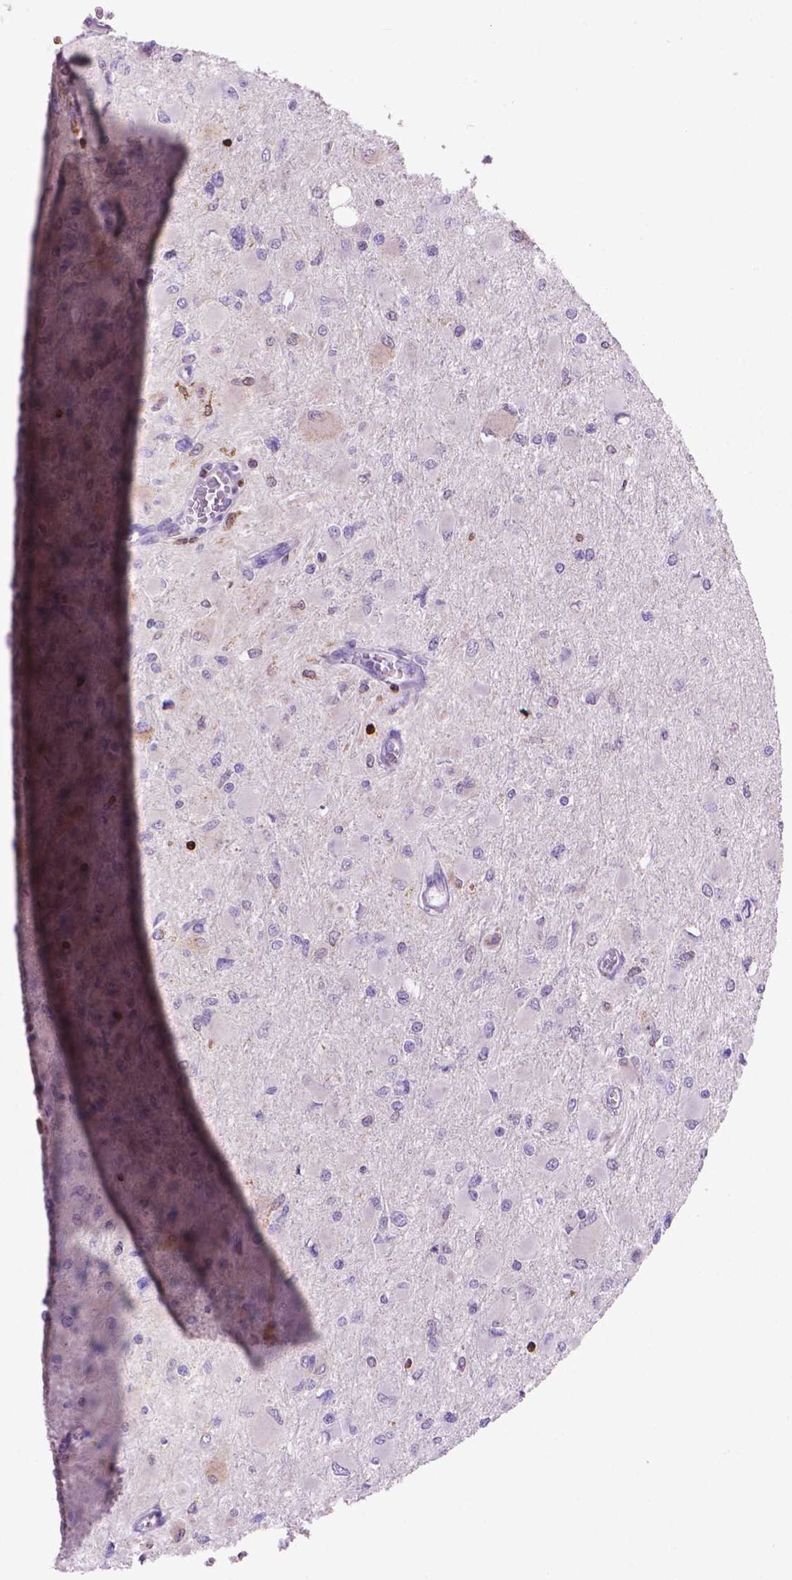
{"staining": {"intensity": "negative", "quantity": "none", "location": "none"}, "tissue": "glioma", "cell_type": "Tumor cells", "image_type": "cancer", "snomed": [{"axis": "morphology", "description": "Glioma, malignant, High grade"}, {"axis": "topography", "description": "Cerebral cortex"}], "caption": "An immunohistochemistry micrograph of malignant glioma (high-grade) is shown. There is no staining in tumor cells of malignant glioma (high-grade).", "gene": "BCL2", "patient": {"sex": "female", "age": 36}}